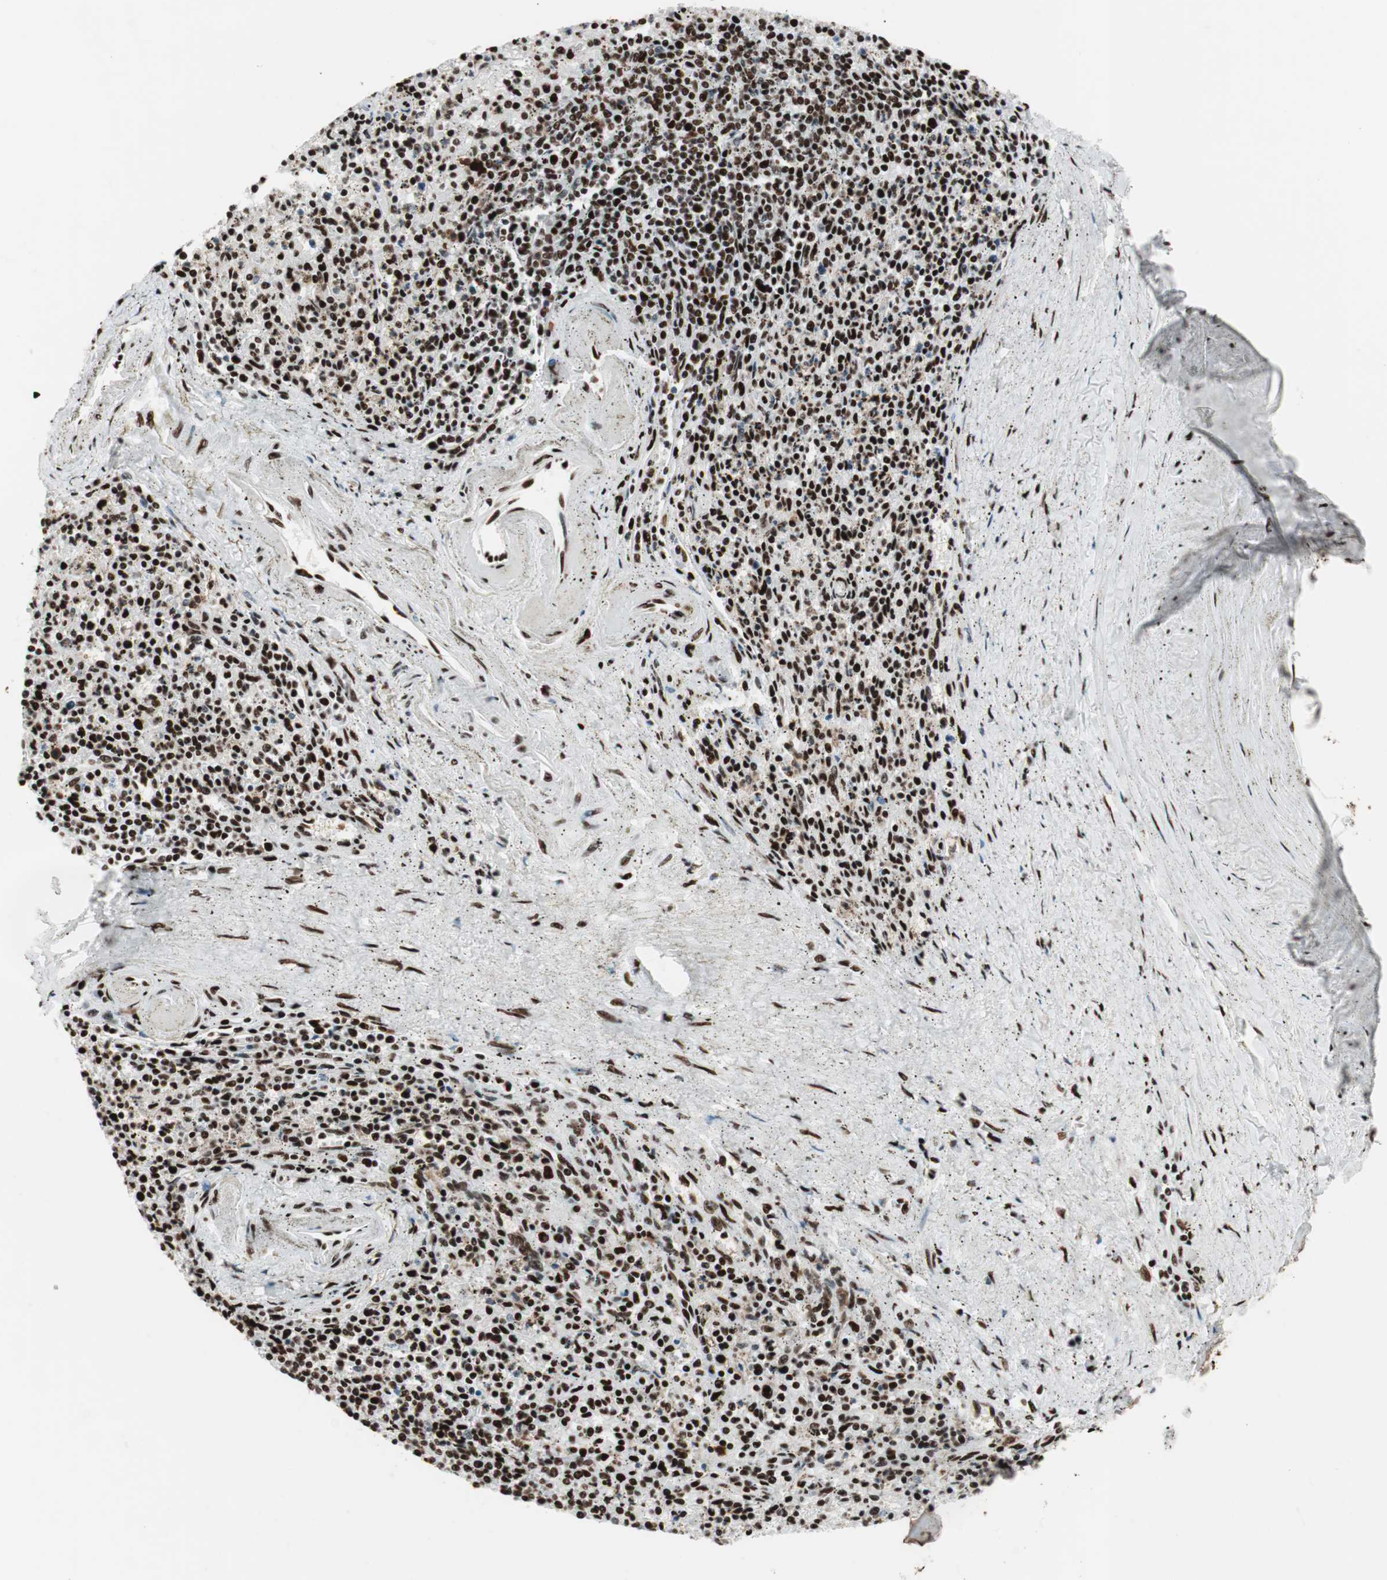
{"staining": {"intensity": "strong", "quantity": ">75%", "location": "nuclear"}, "tissue": "spleen", "cell_type": "Cells in red pulp", "image_type": "normal", "snomed": [{"axis": "morphology", "description": "Normal tissue, NOS"}, {"axis": "topography", "description": "Spleen"}], "caption": "Immunohistochemistry (IHC) micrograph of normal human spleen stained for a protein (brown), which demonstrates high levels of strong nuclear positivity in approximately >75% of cells in red pulp.", "gene": "PSME3", "patient": {"sex": "male", "age": 72}}